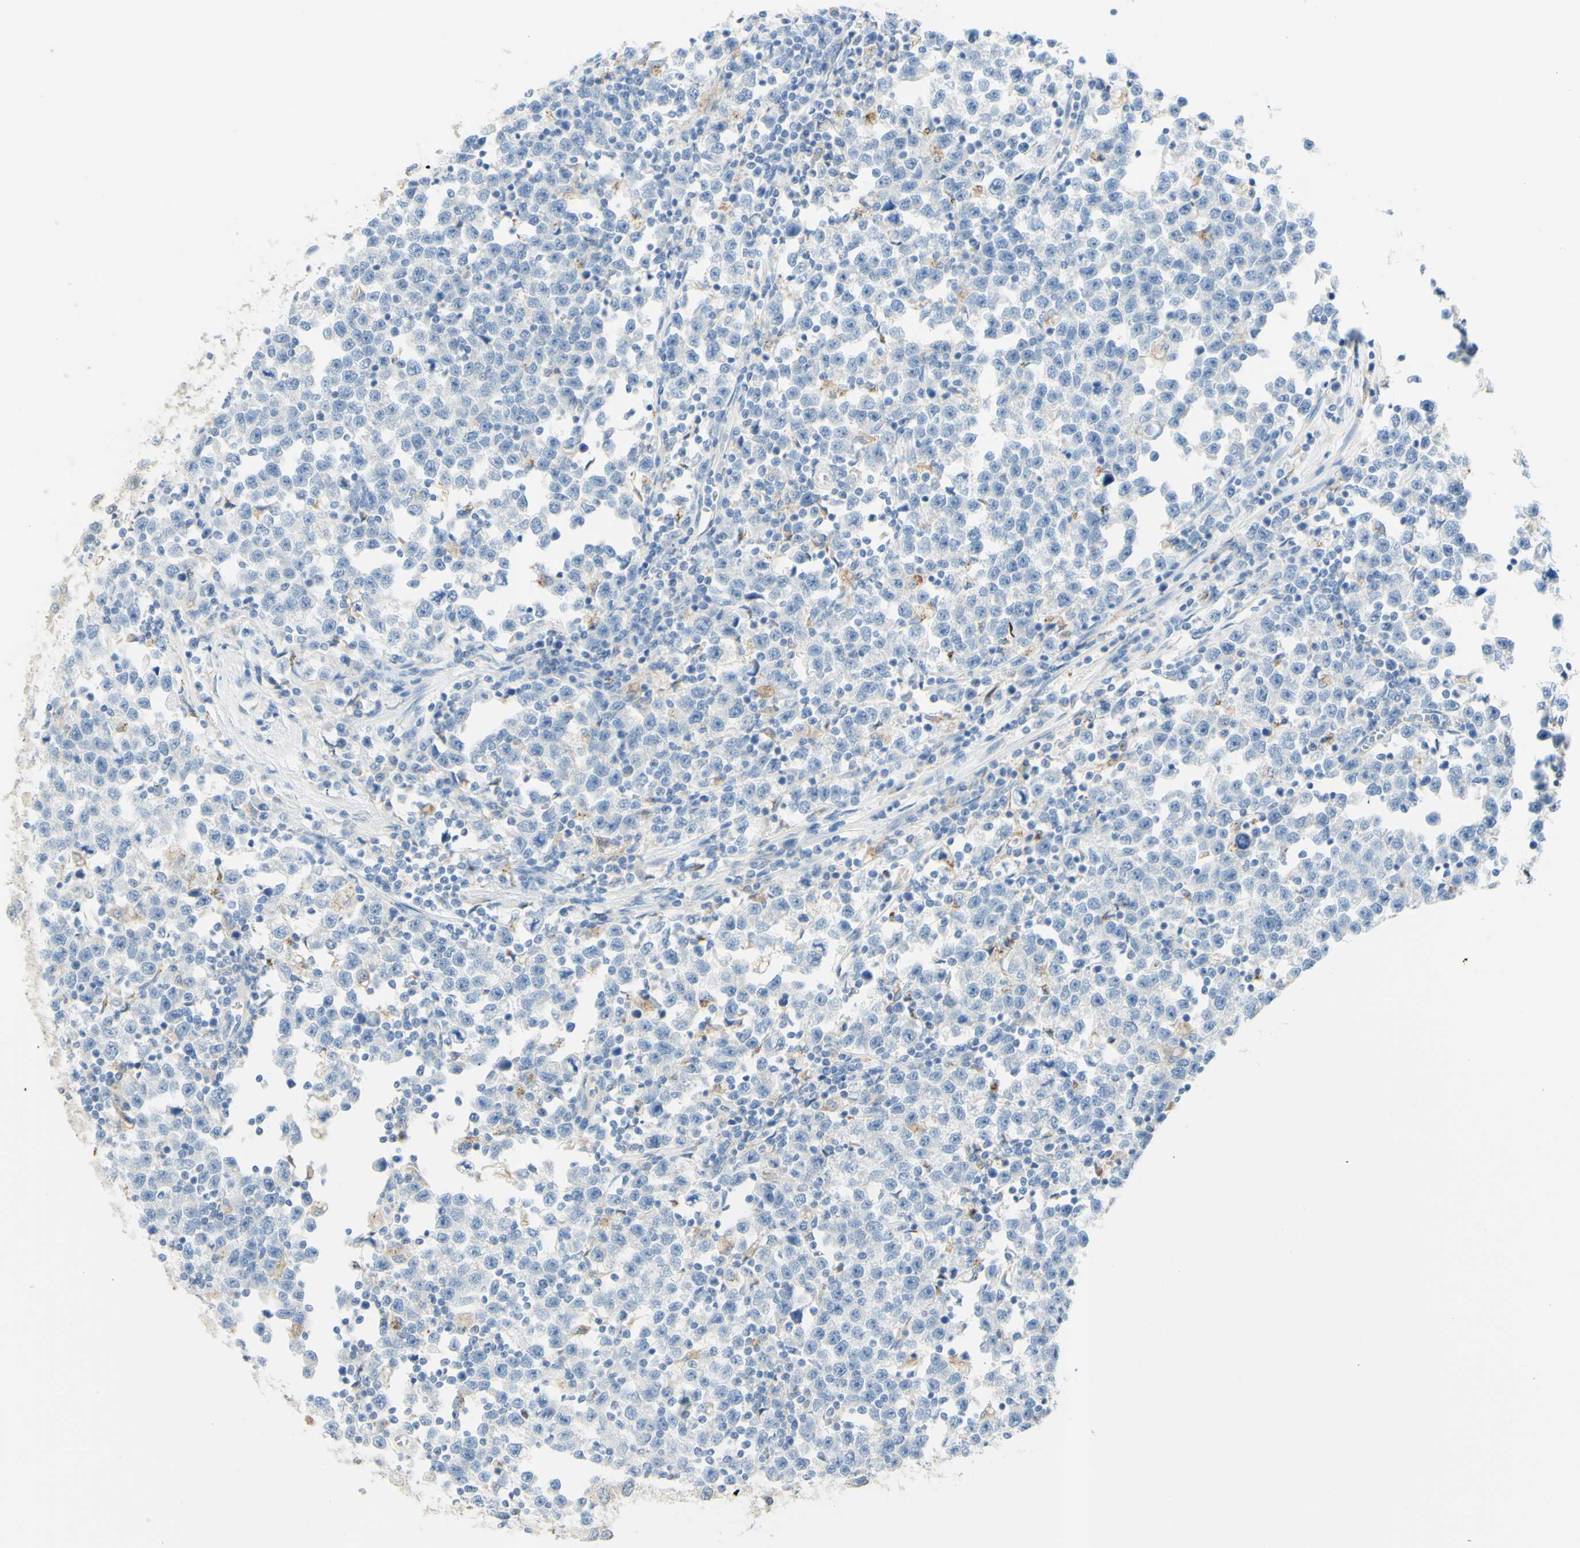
{"staining": {"intensity": "weak", "quantity": "<25%", "location": "cytoplasmic/membranous"}, "tissue": "testis cancer", "cell_type": "Tumor cells", "image_type": "cancer", "snomed": [{"axis": "morphology", "description": "Seminoma, NOS"}, {"axis": "topography", "description": "Testis"}], "caption": "High magnification brightfield microscopy of testis cancer (seminoma) stained with DAB (brown) and counterstained with hematoxylin (blue): tumor cells show no significant expression. Nuclei are stained in blue.", "gene": "TSPAN1", "patient": {"sex": "male", "age": 43}}